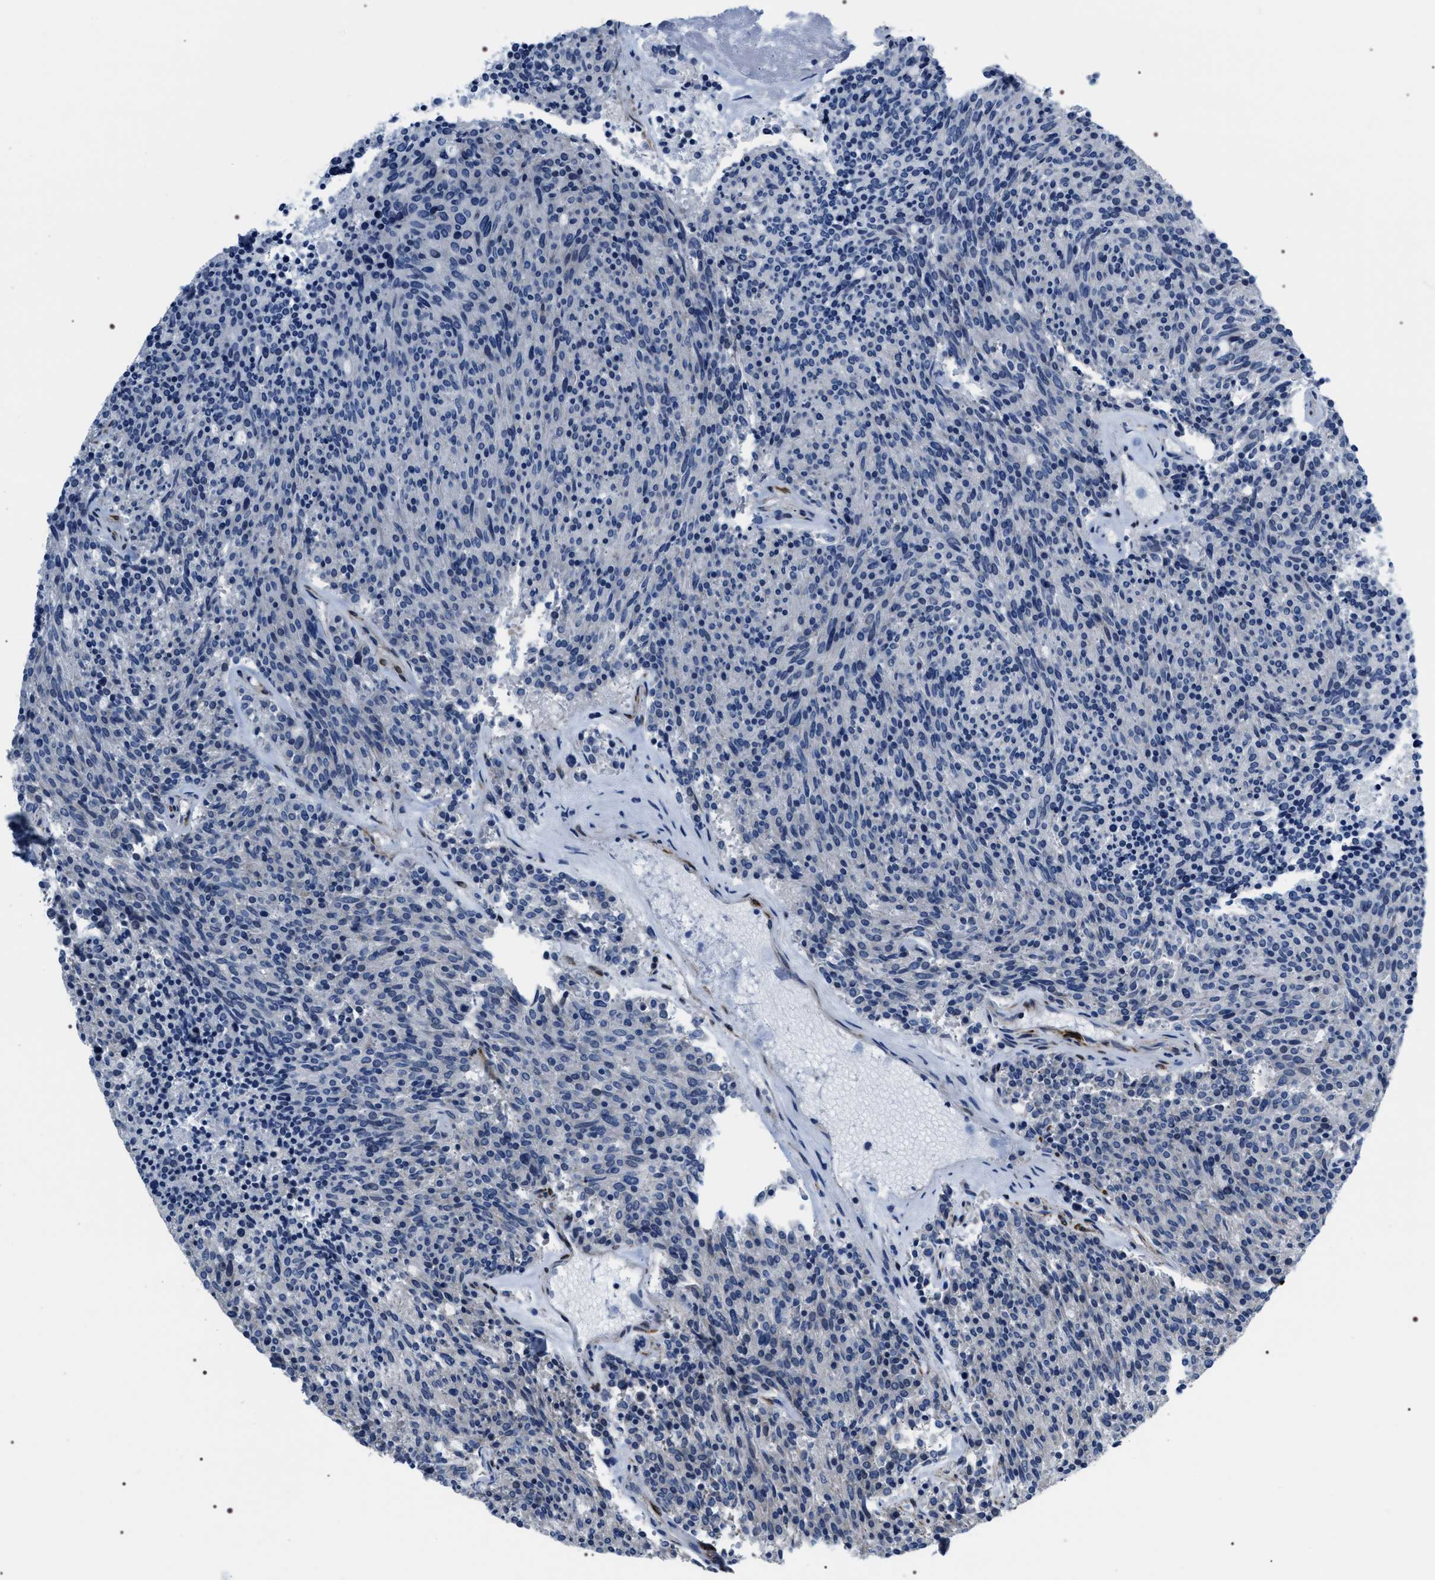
{"staining": {"intensity": "negative", "quantity": "none", "location": "none"}, "tissue": "carcinoid", "cell_type": "Tumor cells", "image_type": "cancer", "snomed": [{"axis": "morphology", "description": "Carcinoid, malignant, NOS"}, {"axis": "topography", "description": "Pancreas"}], "caption": "Histopathology image shows no significant protein staining in tumor cells of carcinoid.", "gene": "PKD1L1", "patient": {"sex": "female", "age": 54}}